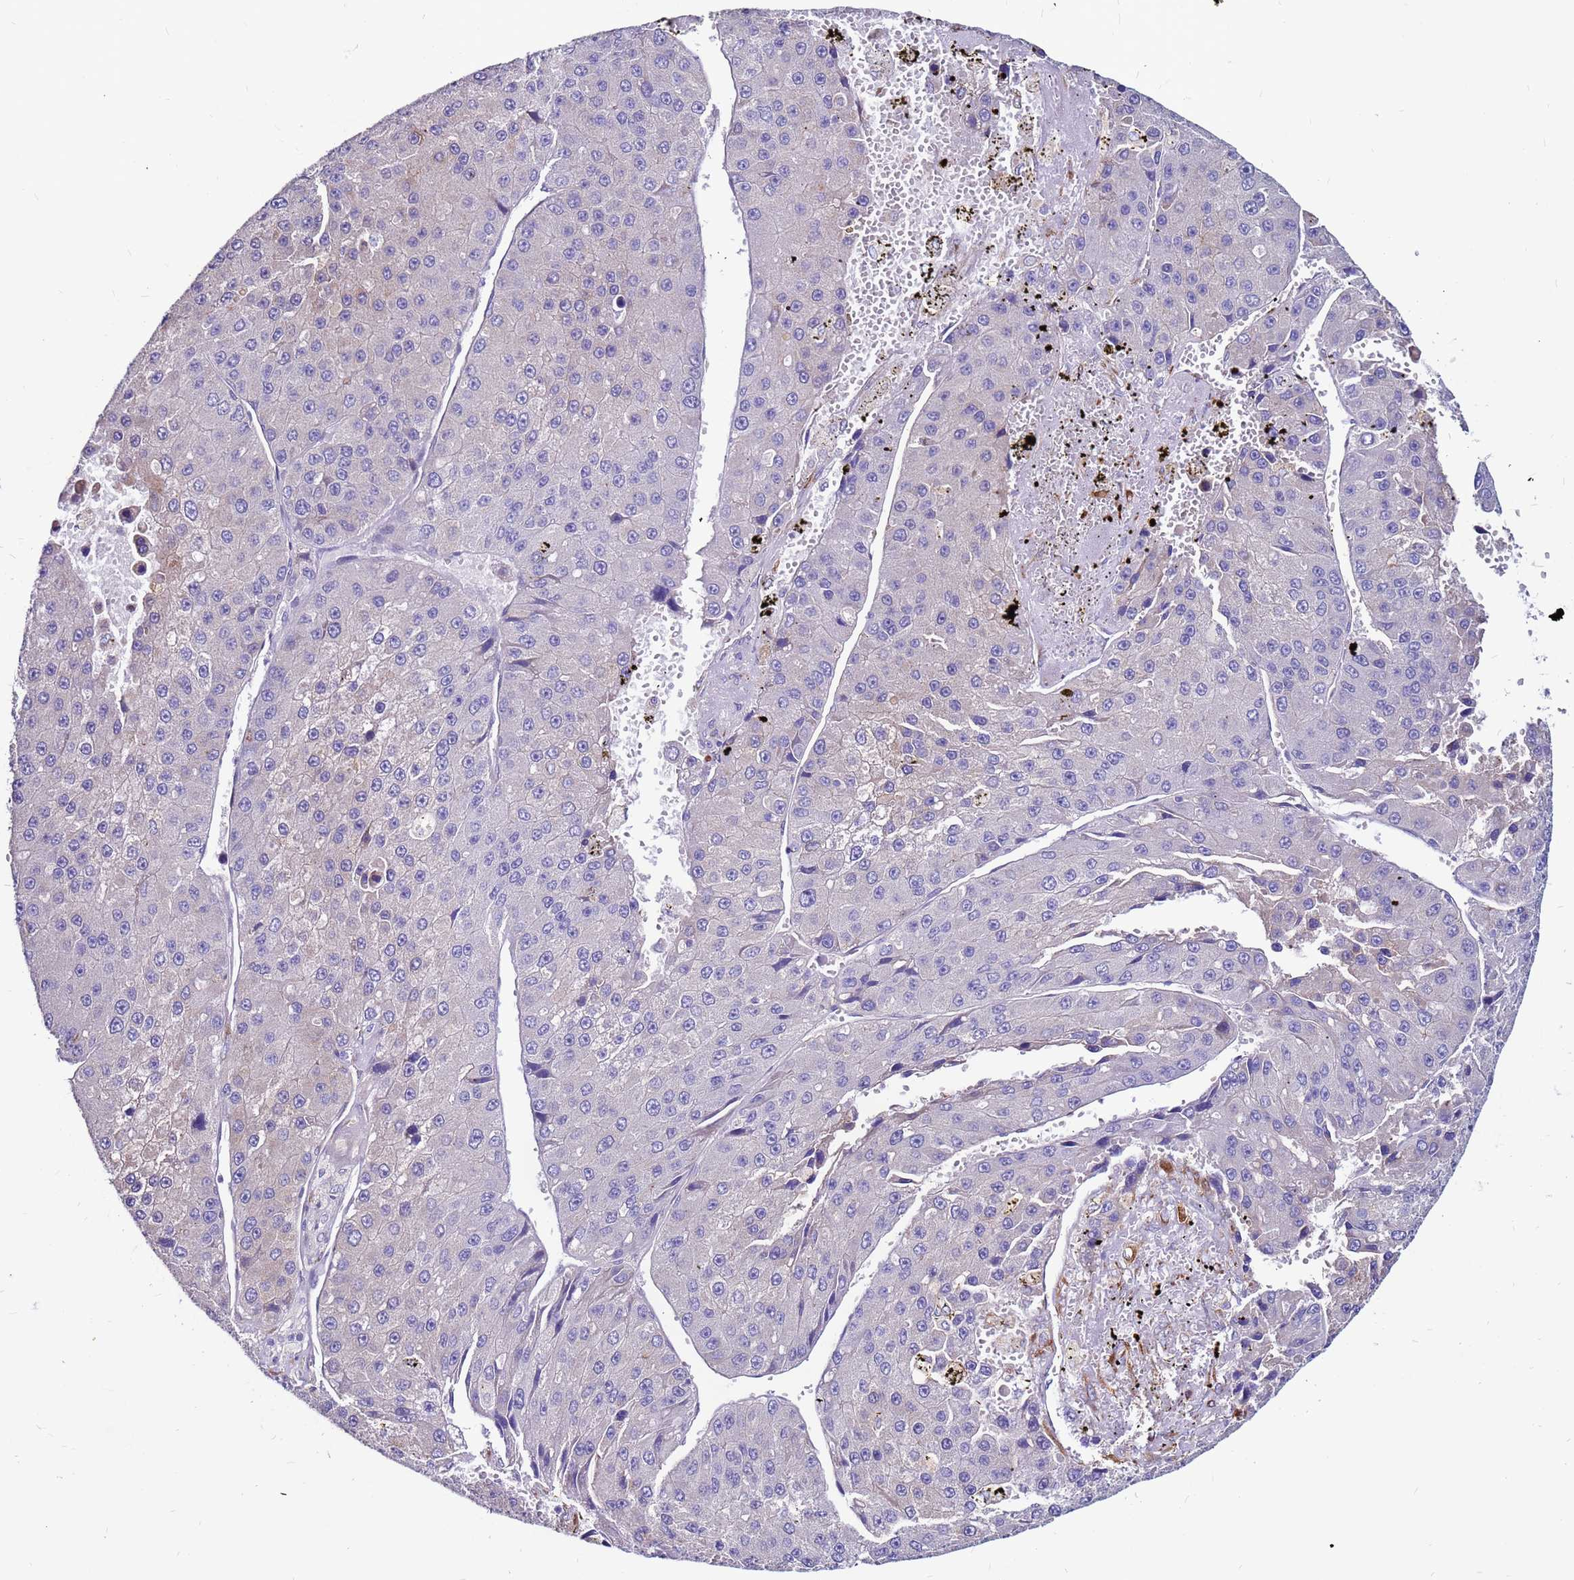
{"staining": {"intensity": "negative", "quantity": "none", "location": "none"}, "tissue": "liver cancer", "cell_type": "Tumor cells", "image_type": "cancer", "snomed": [{"axis": "morphology", "description": "Carcinoma, Hepatocellular, NOS"}, {"axis": "topography", "description": "Liver"}], "caption": "High power microscopy histopathology image of an immunohistochemistry image of liver cancer (hepatocellular carcinoma), revealing no significant positivity in tumor cells.", "gene": "SLC44A3", "patient": {"sex": "female", "age": 73}}